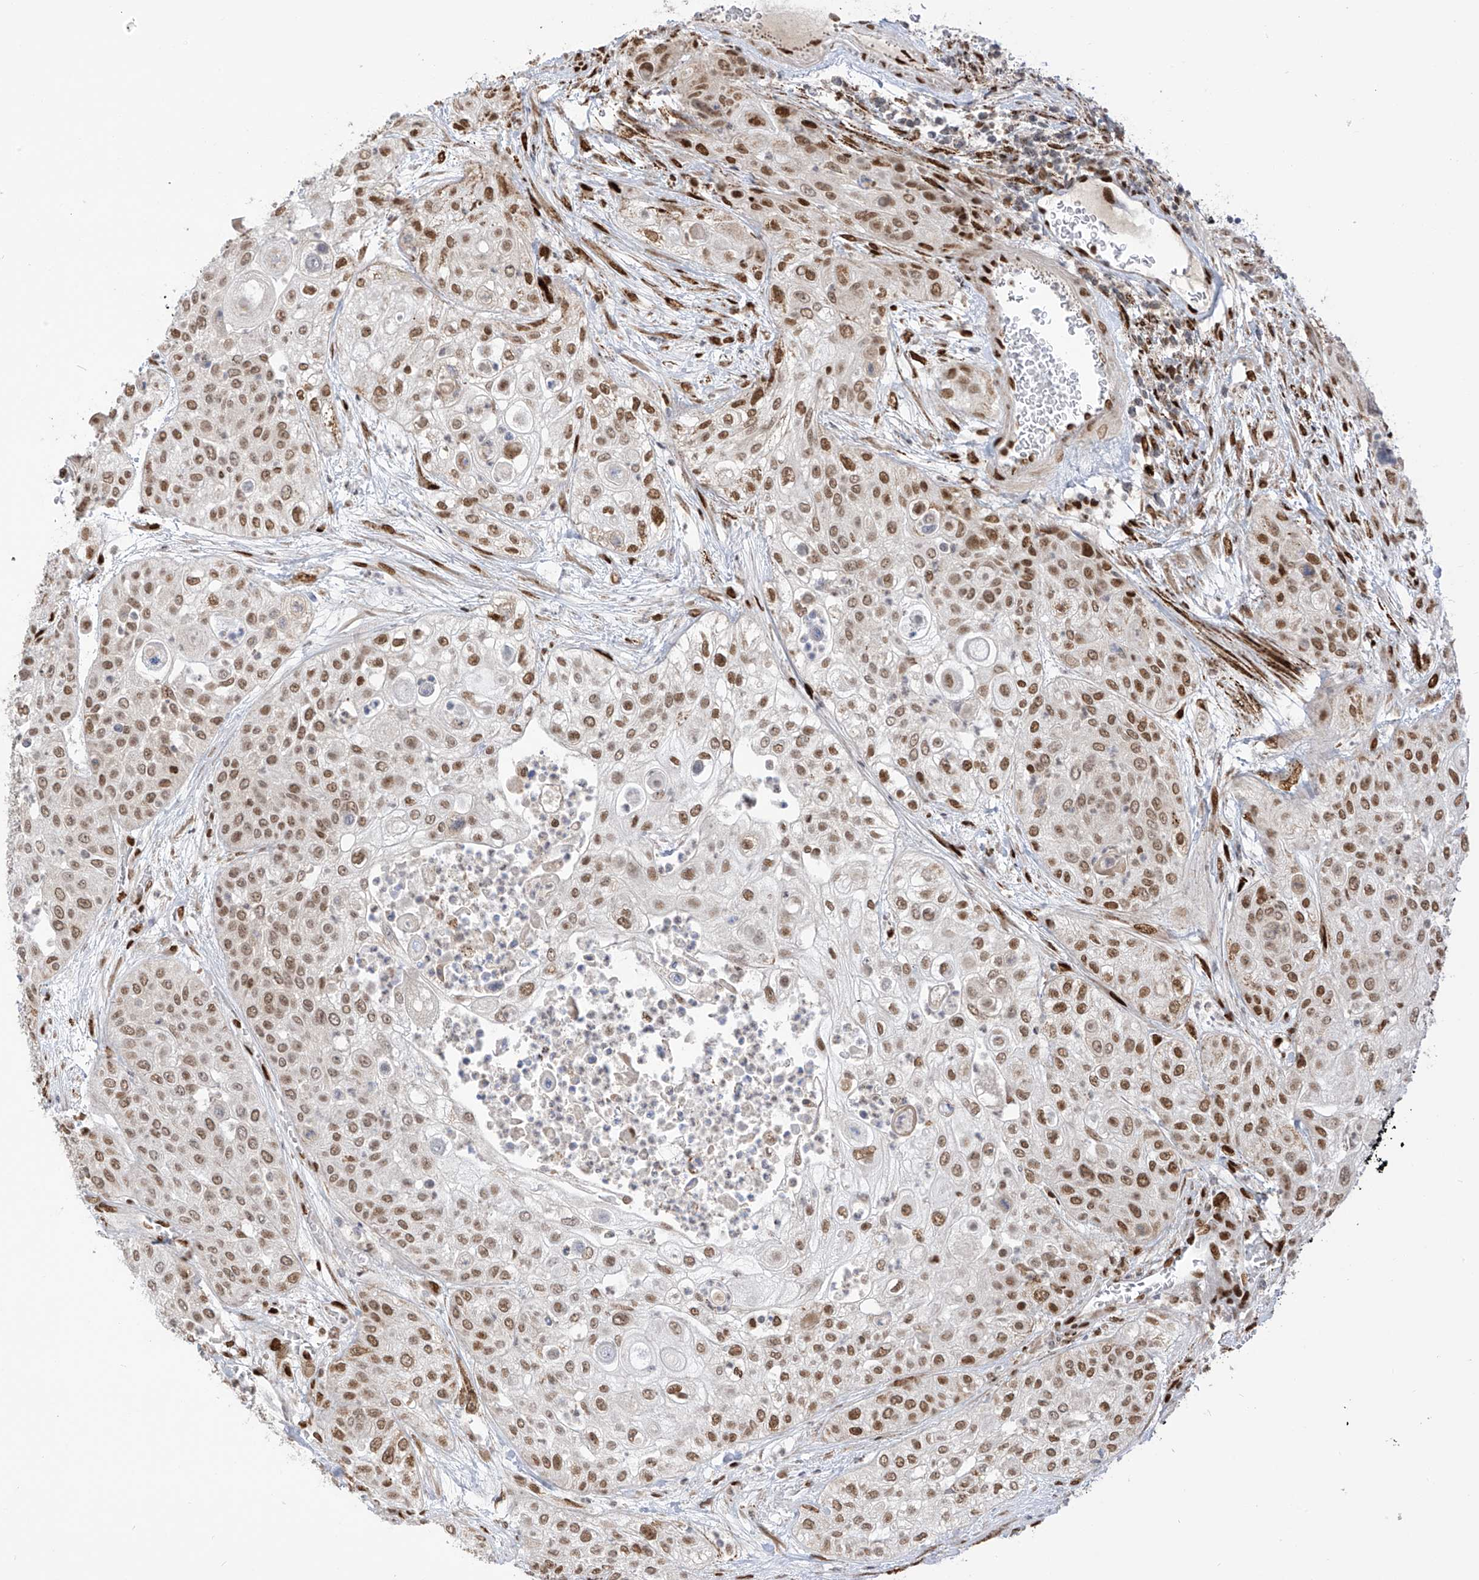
{"staining": {"intensity": "moderate", "quantity": ">75%", "location": "nuclear"}, "tissue": "urothelial cancer", "cell_type": "Tumor cells", "image_type": "cancer", "snomed": [{"axis": "morphology", "description": "Urothelial carcinoma, High grade"}, {"axis": "topography", "description": "Urinary bladder"}], "caption": "Urothelial cancer was stained to show a protein in brown. There is medium levels of moderate nuclear positivity in about >75% of tumor cells.", "gene": "PM20D2", "patient": {"sex": "female", "age": 79}}